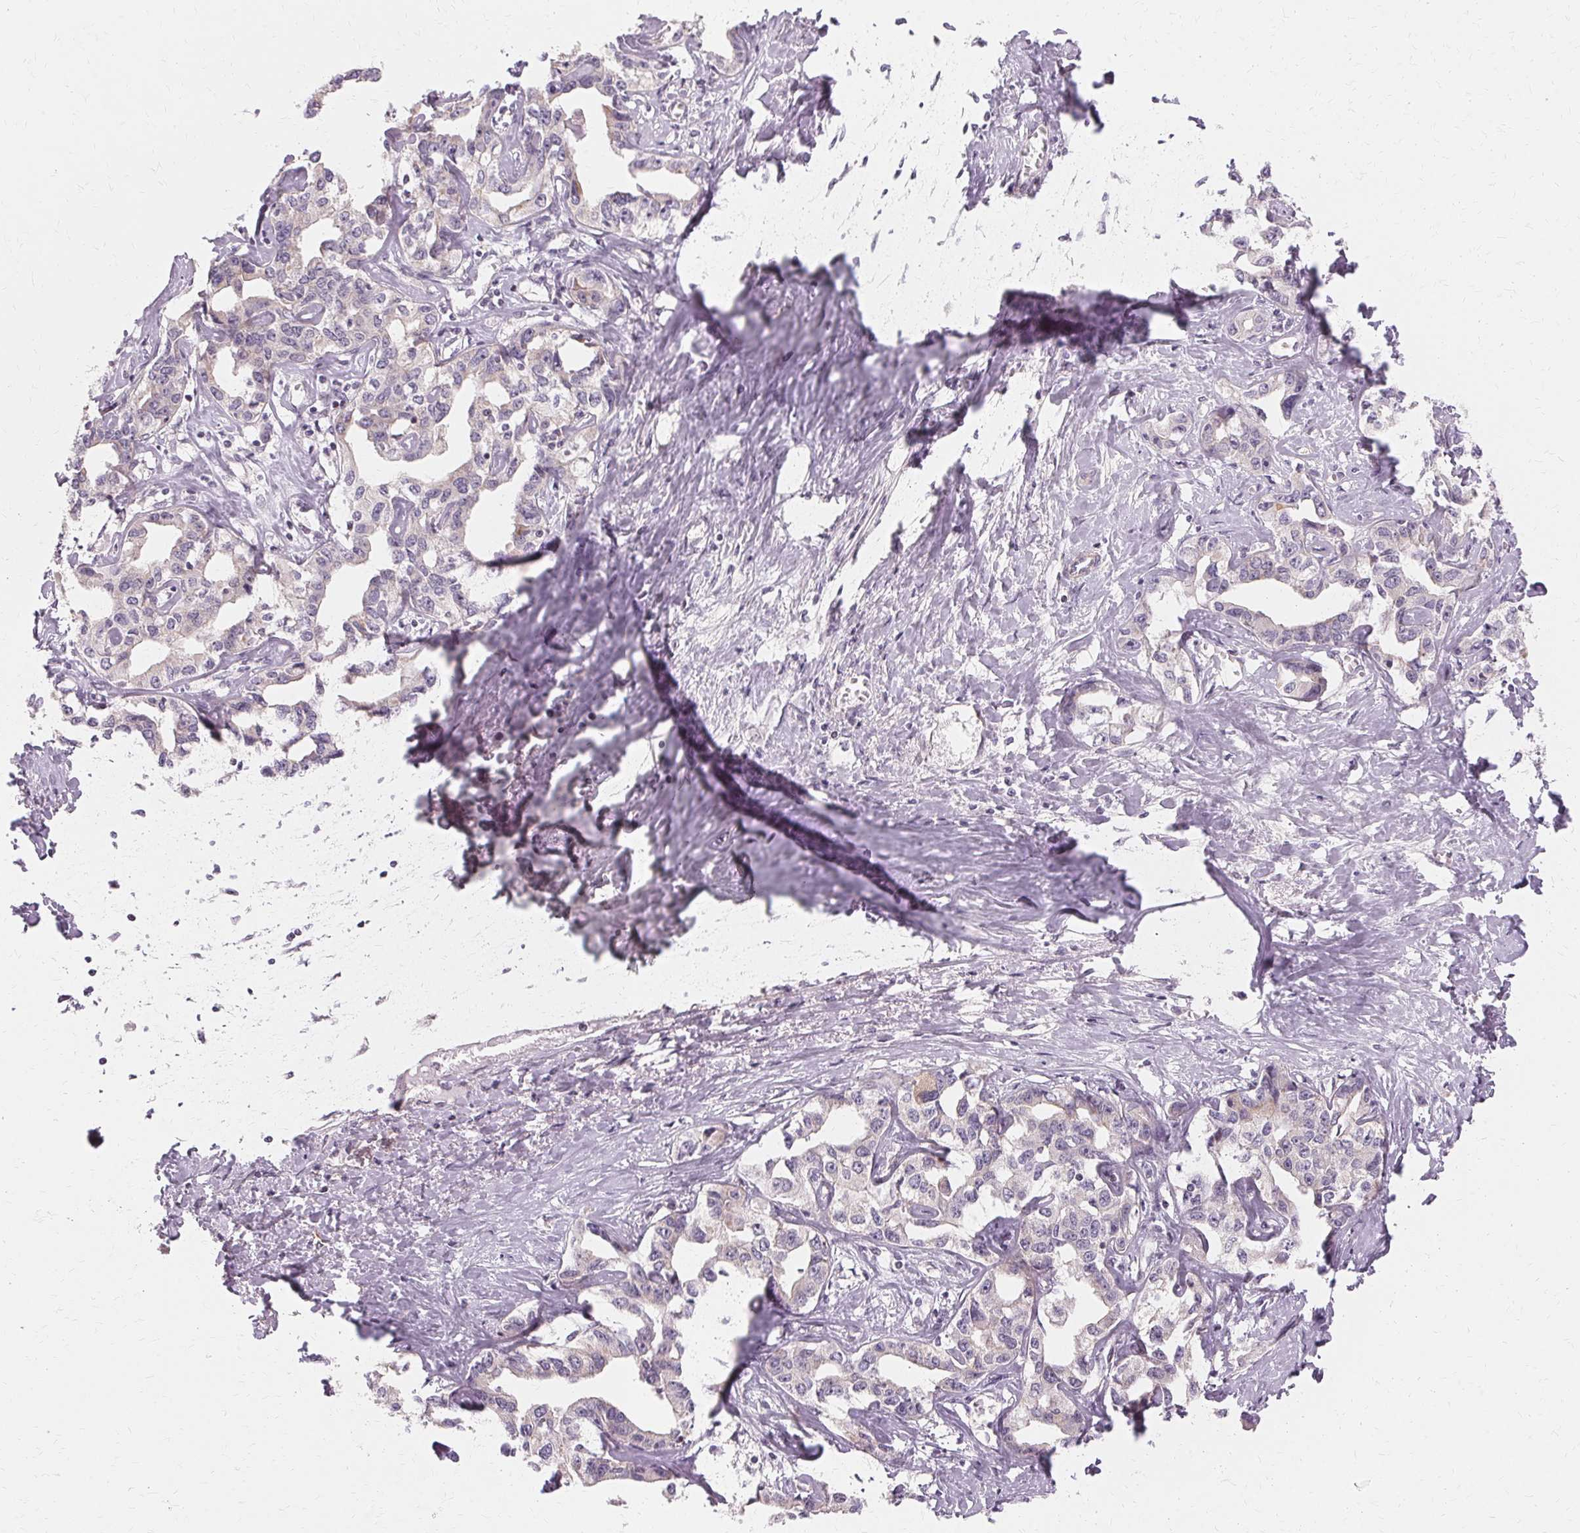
{"staining": {"intensity": "negative", "quantity": "none", "location": "none"}, "tissue": "liver cancer", "cell_type": "Tumor cells", "image_type": "cancer", "snomed": [{"axis": "morphology", "description": "Cholangiocarcinoma"}, {"axis": "topography", "description": "Liver"}], "caption": "IHC of human liver cancer (cholangiocarcinoma) reveals no expression in tumor cells. (Stains: DAB immunohistochemistry (IHC) with hematoxylin counter stain, Microscopy: brightfield microscopy at high magnification).", "gene": "USP8", "patient": {"sex": "male", "age": 59}}